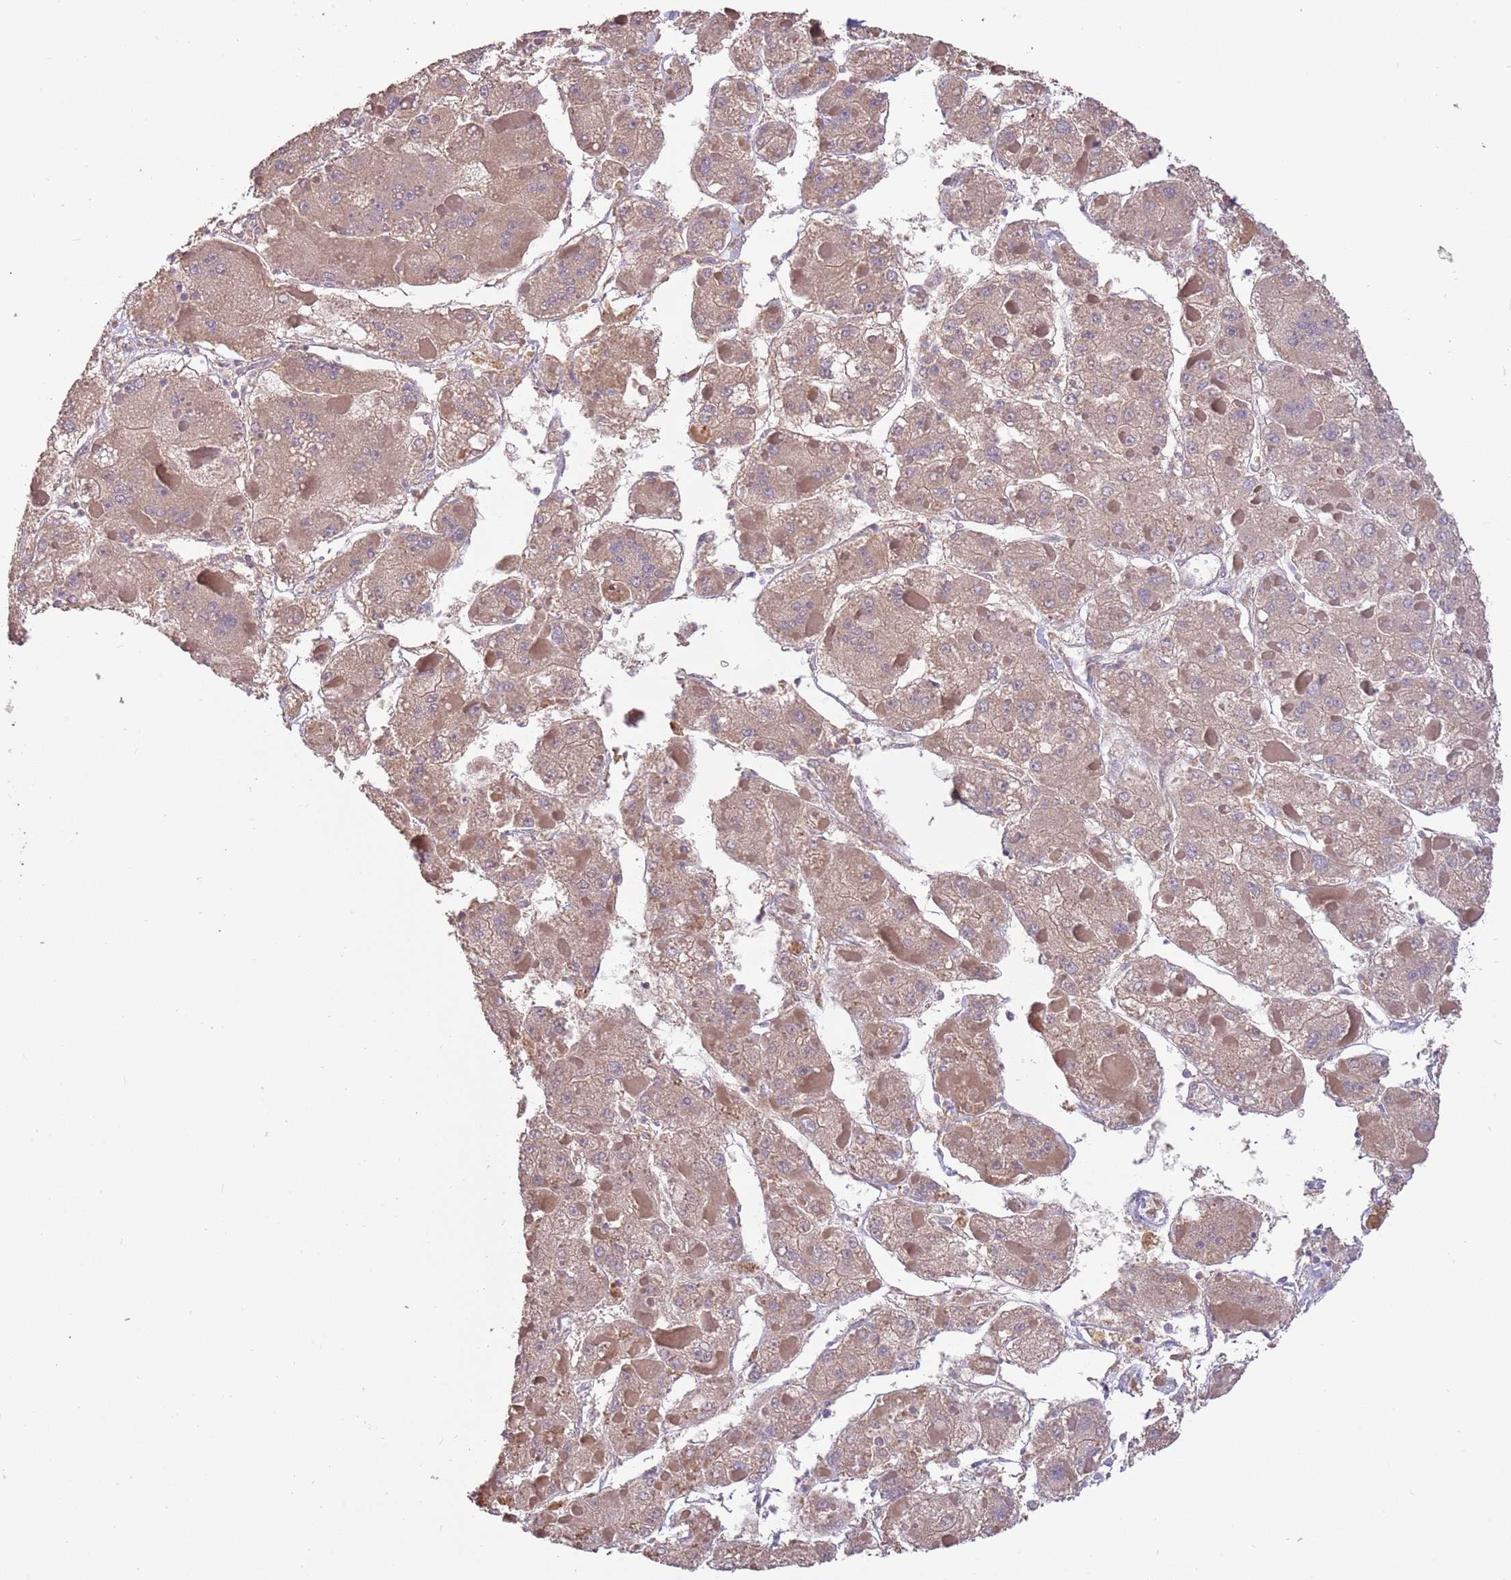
{"staining": {"intensity": "weak", "quantity": ">75%", "location": "cytoplasmic/membranous"}, "tissue": "liver cancer", "cell_type": "Tumor cells", "image_type": "cancer", "snomed": [{"axis": "morphology", "description": "Carcinoma, Hepatocellular, NOS"}, {"axis": "topography", "description": "Liver"}], "caption": "Protein staining reveals weak cytoplasmic/membranous positivity in approximately >75% of tumor cells in liver hepatocellular carcinoma.", "gene": "TRMO", "patient": {"sex": "female", "age": 73}}